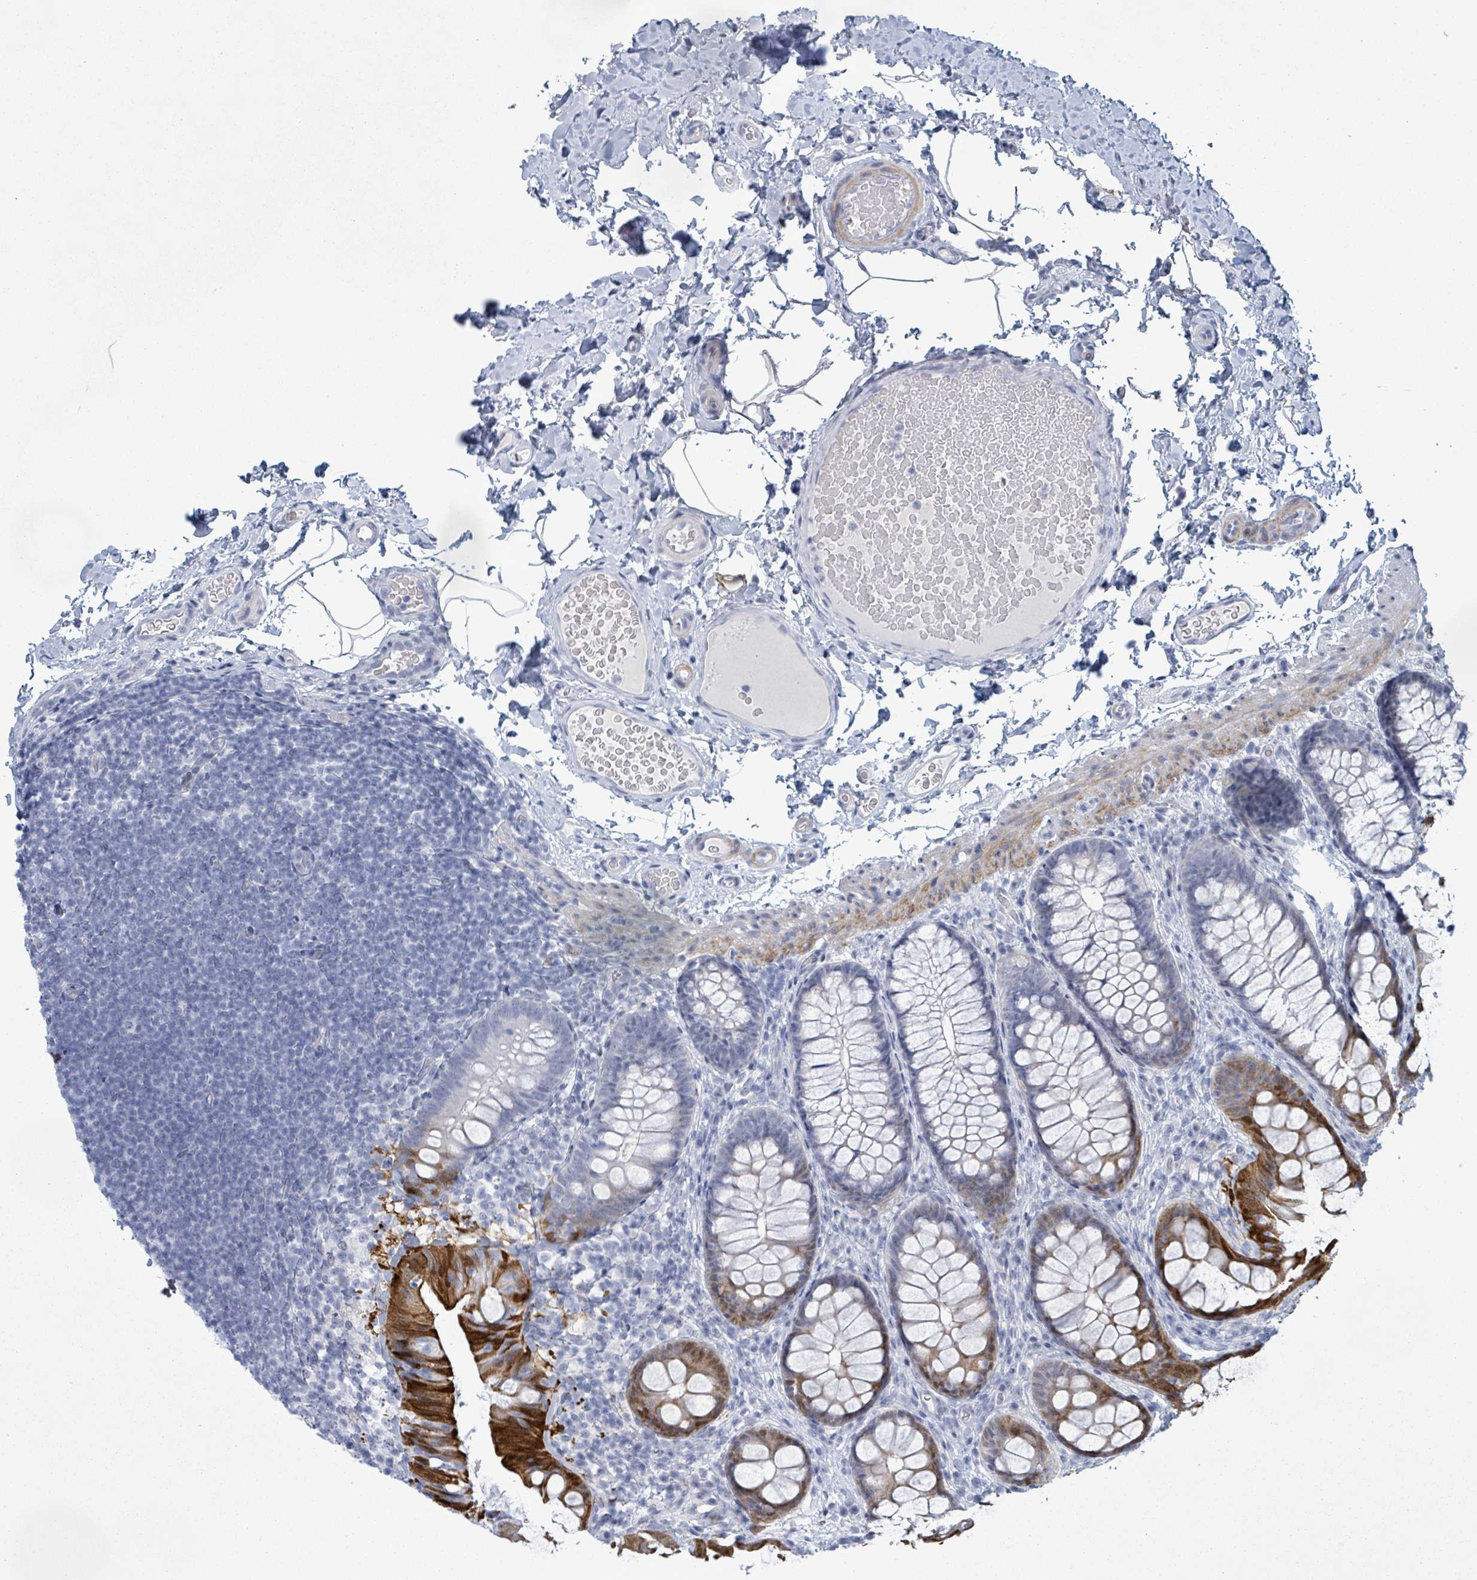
{"staining": {"intensity": "negative", "quantity": "none", "location": "none"}, "tissue": "colon", "cell_type": "Endothelial cells", "image_type": "normal", "snomed": [{"axis": "morphology", "description": "Normal tissue, NOS"}, {"axis": "topography", "description": "Colon"}], "caption": "Immunohistochemical staining of unremarkable human colon displays no significant positivity in endothelial cells.", "gene": "ZNF771", "patient": {"sex": "male", "age": 46}}